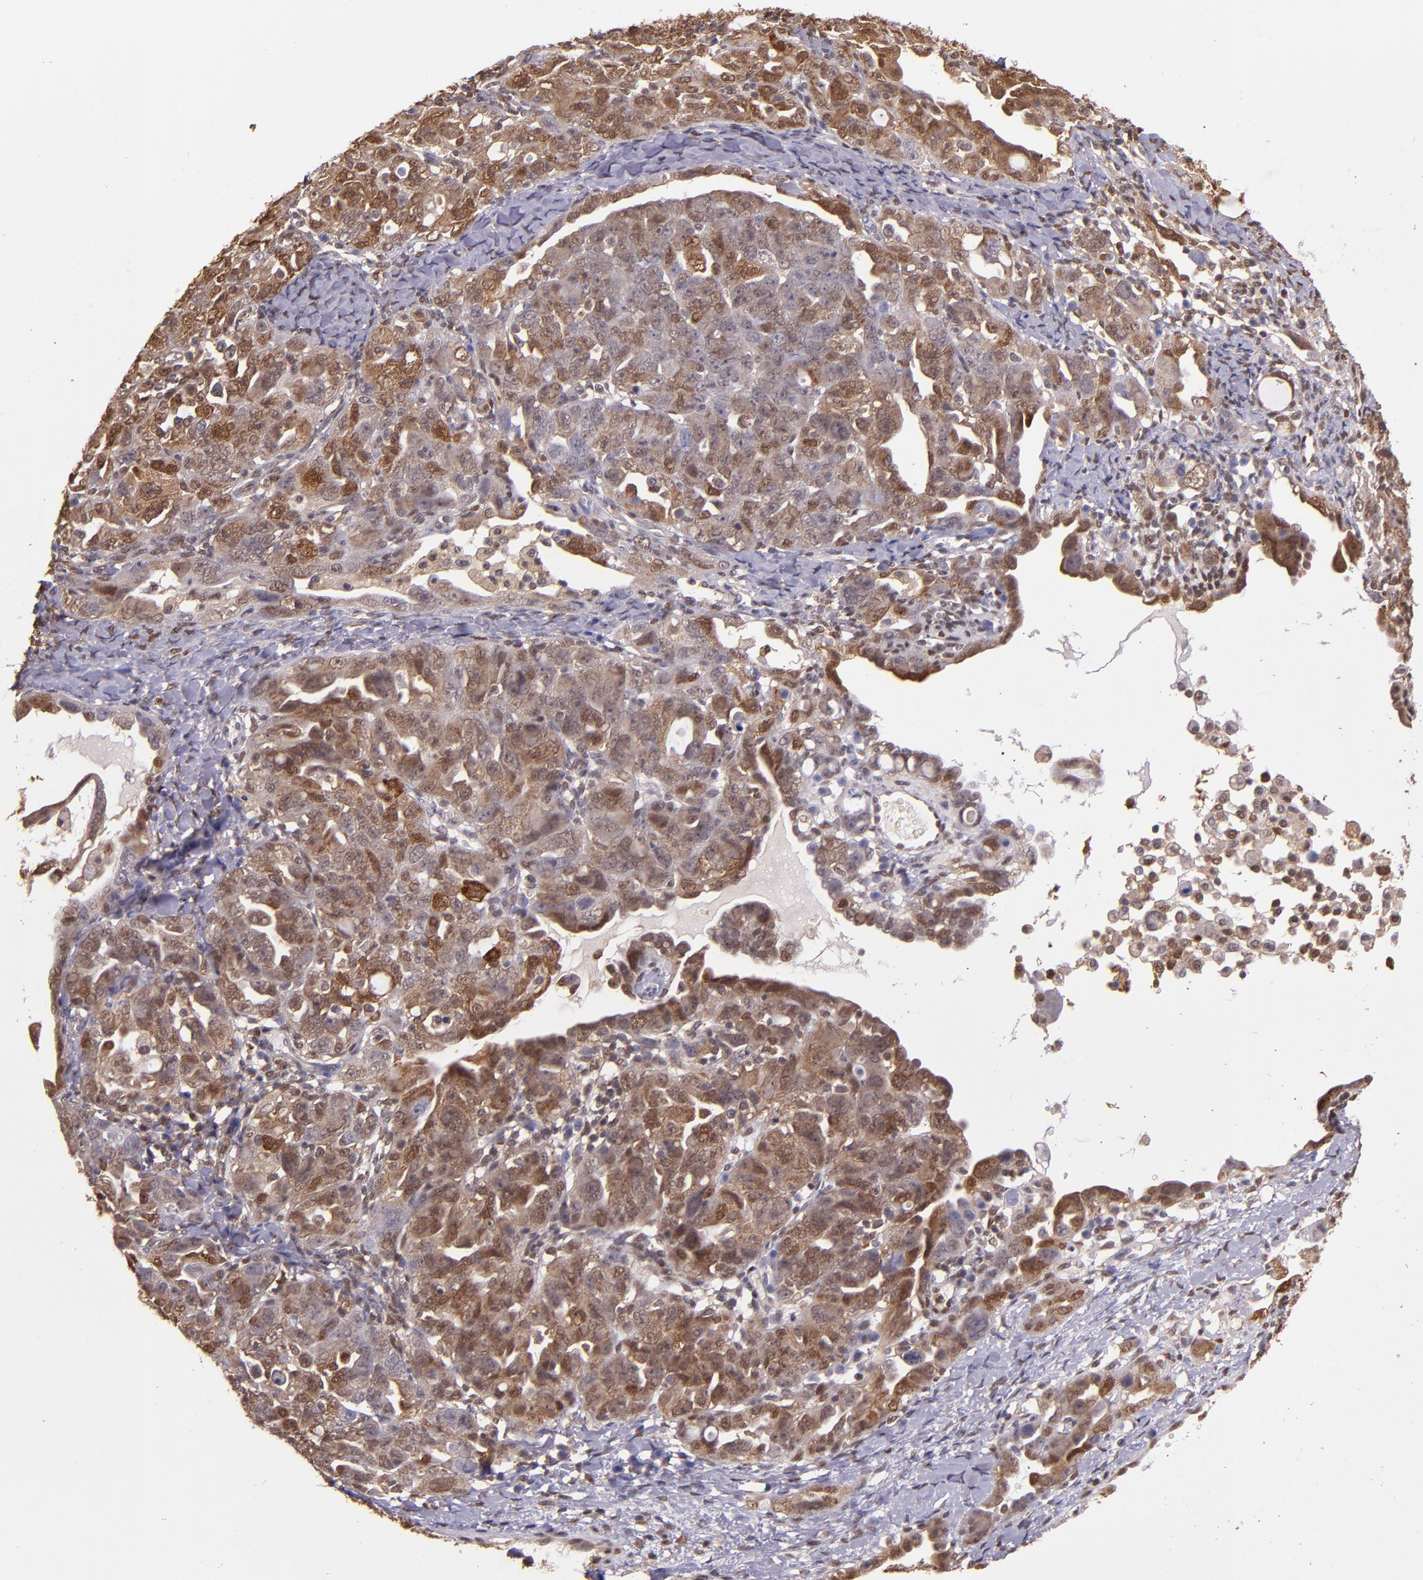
{"staining": {"intensity": "moderate", "quantity": ">75%", "location": "cytoplasmic/membranous,nuclear"}, "tissue": "ovarian cancer", "cell_type": "Tumor cells", "image_type": "cancer", "snomed": [{"axis": "morphology", "description": "Cystadenocarcinoma, serous, NOS"}, {"axis": "topography", "description": "Ovary"}], "caption": "Immunohistochemical staining of serous cystadenocarcinoma (ovarian) exhibits moderate cytoplasmic/membranous and nuclear protein positivity in about >75% of tumor cells.", "gene": "STAT6", "patient": {"sex": "female", "age": 66}}